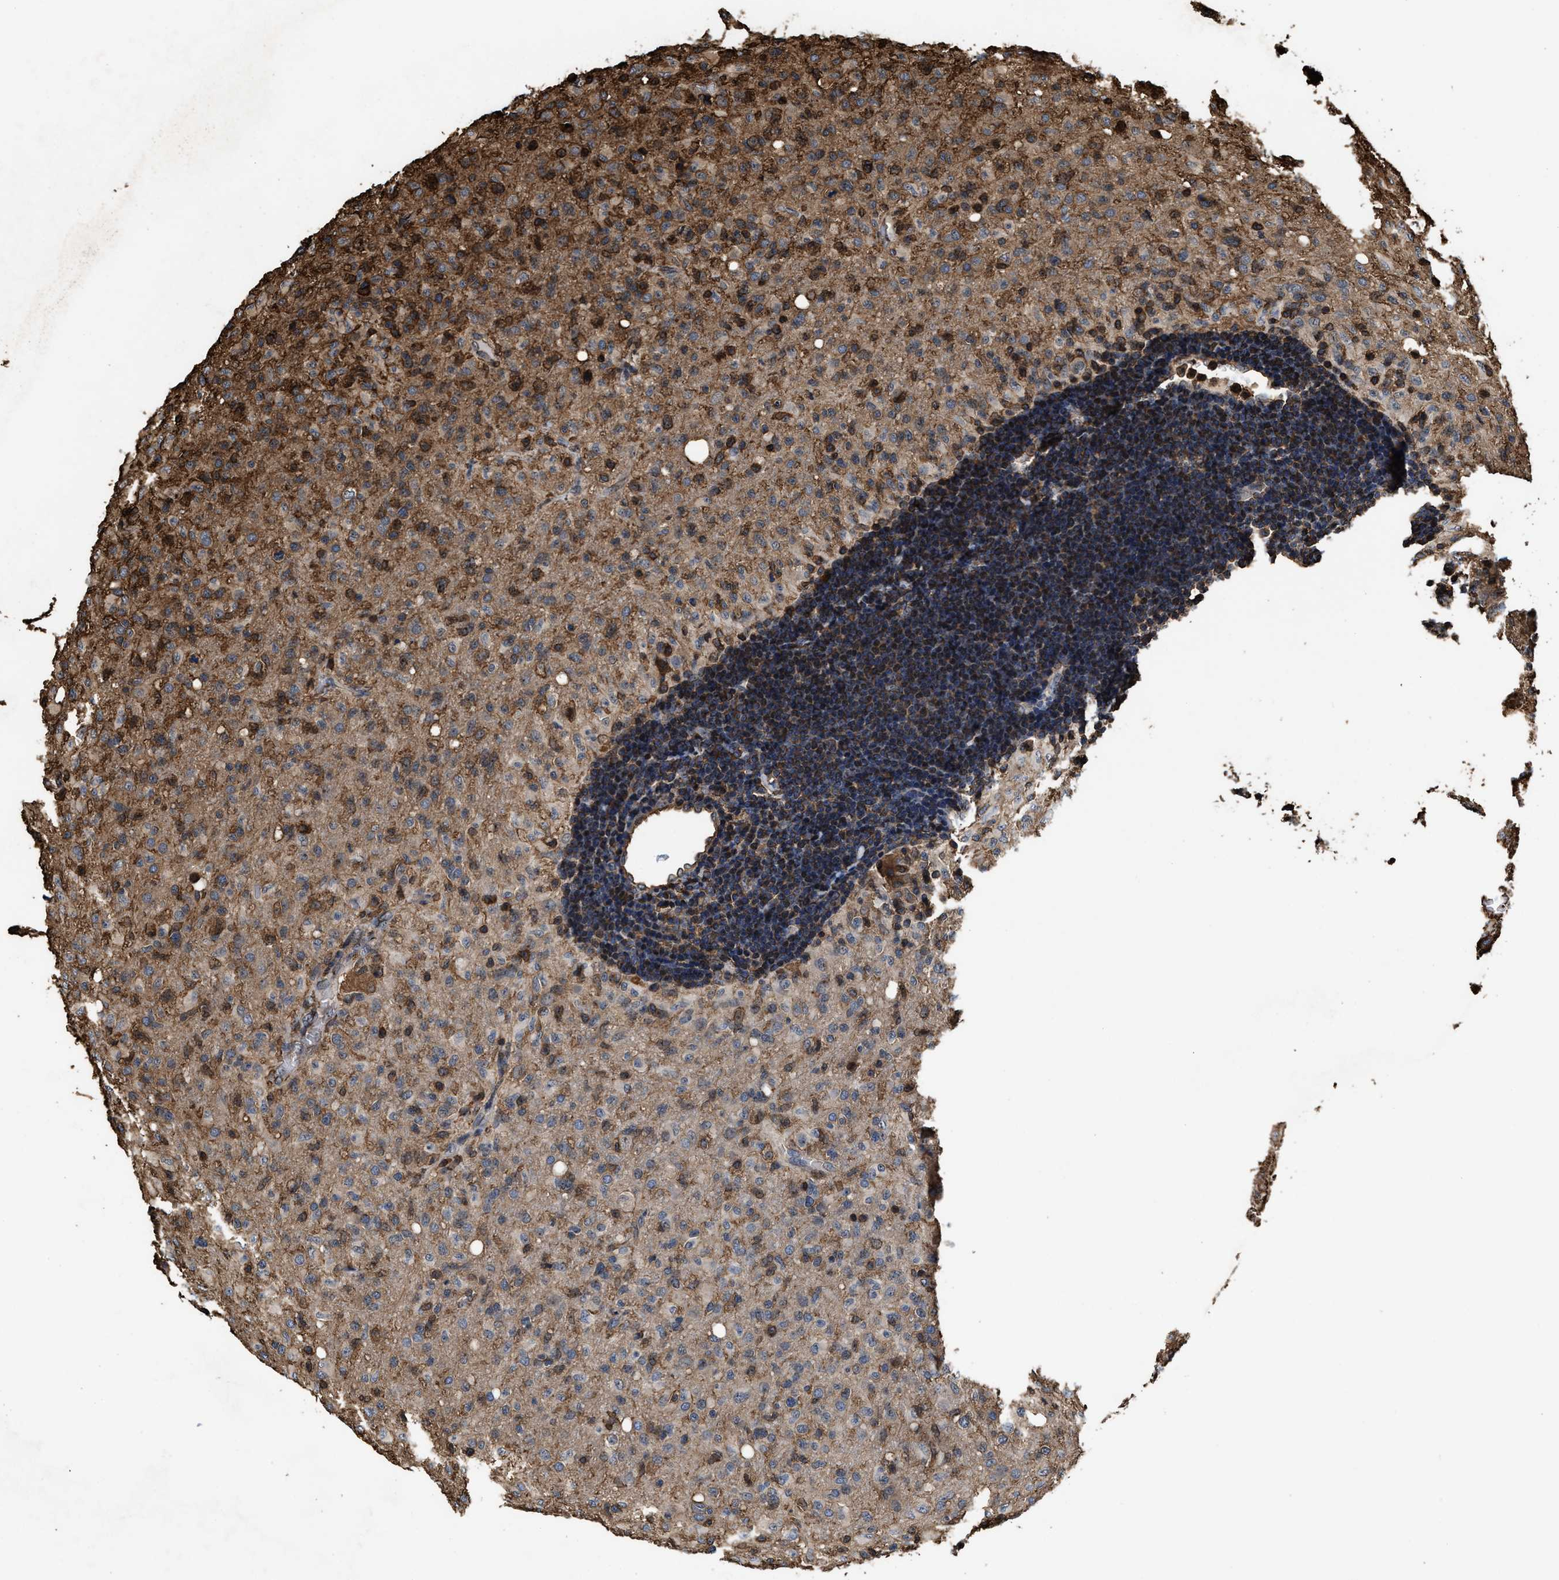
{"staining": {"intensity": "moderate", "quantity": ">75%", "location": "cytoplasmic/membranous"}, "tissue": "glioma", "cell_type": "Tumor cells", "image_type": "cancer", "snomed": [{"axis": "morphology", "description": "Glioma, malignant, High grade"}, {"axis": "topography", "description": "Brain"}], "caption": "This micrograph shows immunohistochemistry (IHC) staining of malignant high-grade glioma, with medium moderate cytoplasmic/membranous positivity in about >75% of tumor cells.", "gene": "KBTBD2", "patient": {"sex": "female", "age": 57}}